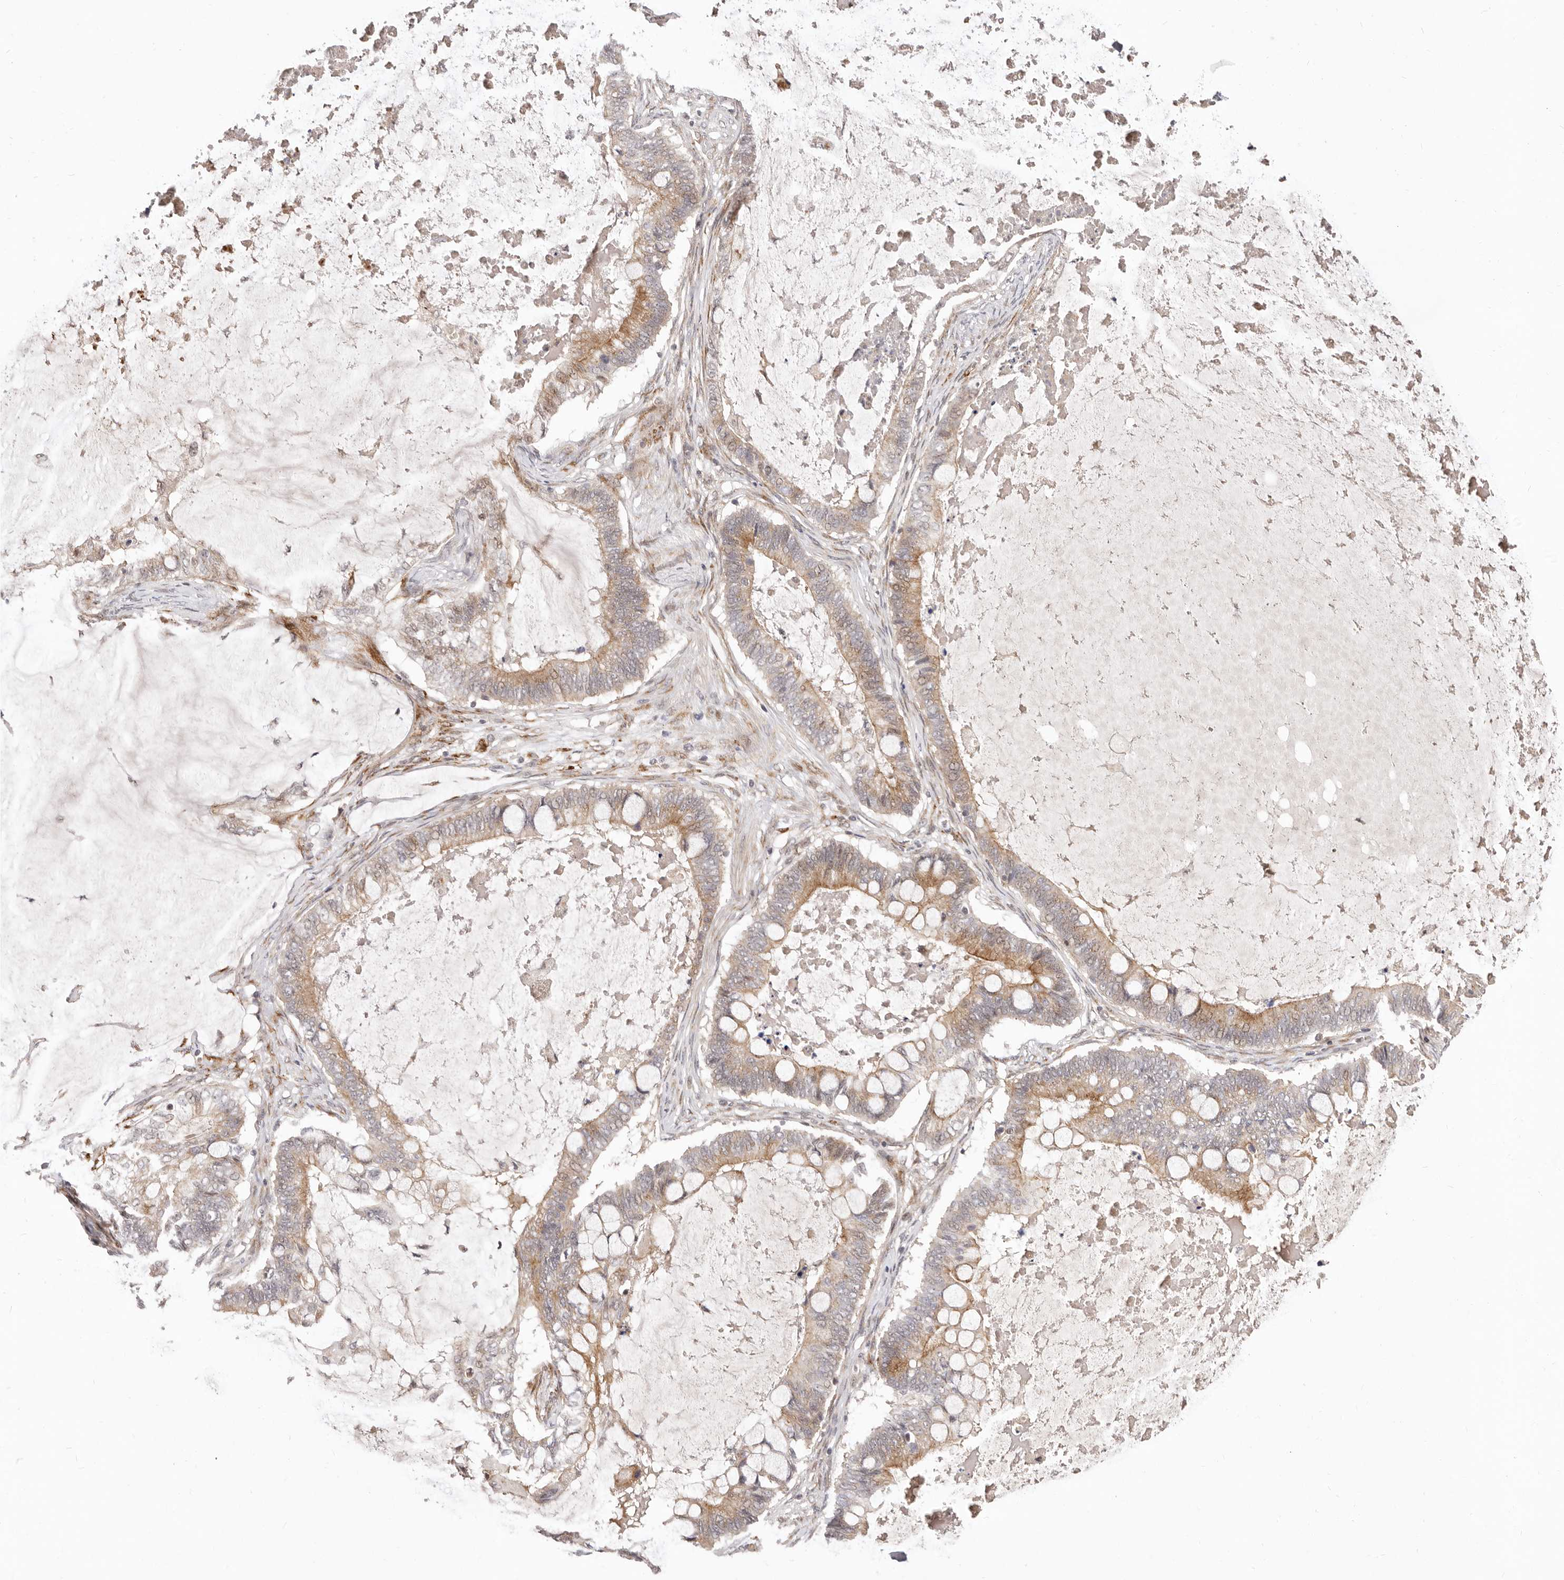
{"staining": {"intensity": "moderate", "quantity": ">75%", "location": "cytoplasmic/membranous"}, "tissue": "ovarian cancer", "cell_type": "Tumor cells", "image_type": "cancer", "snomed": [{"axis": "morphology", "description": "Cystadenocarcinoma, mucinous, NOS"}, {"axis": "topography", "description": "Ovary"}], "caption": "A brown stain labels moderate cytoplasmic/membranous expression of a protein in ovarian cancer (mucinous cystadenocarcinoma) tumor cells. (brown staining indicates protein expression, while blue staining denotes nuclei).", "gene": "SRCAP", "patient": {"sex": "female", "age": 61}}